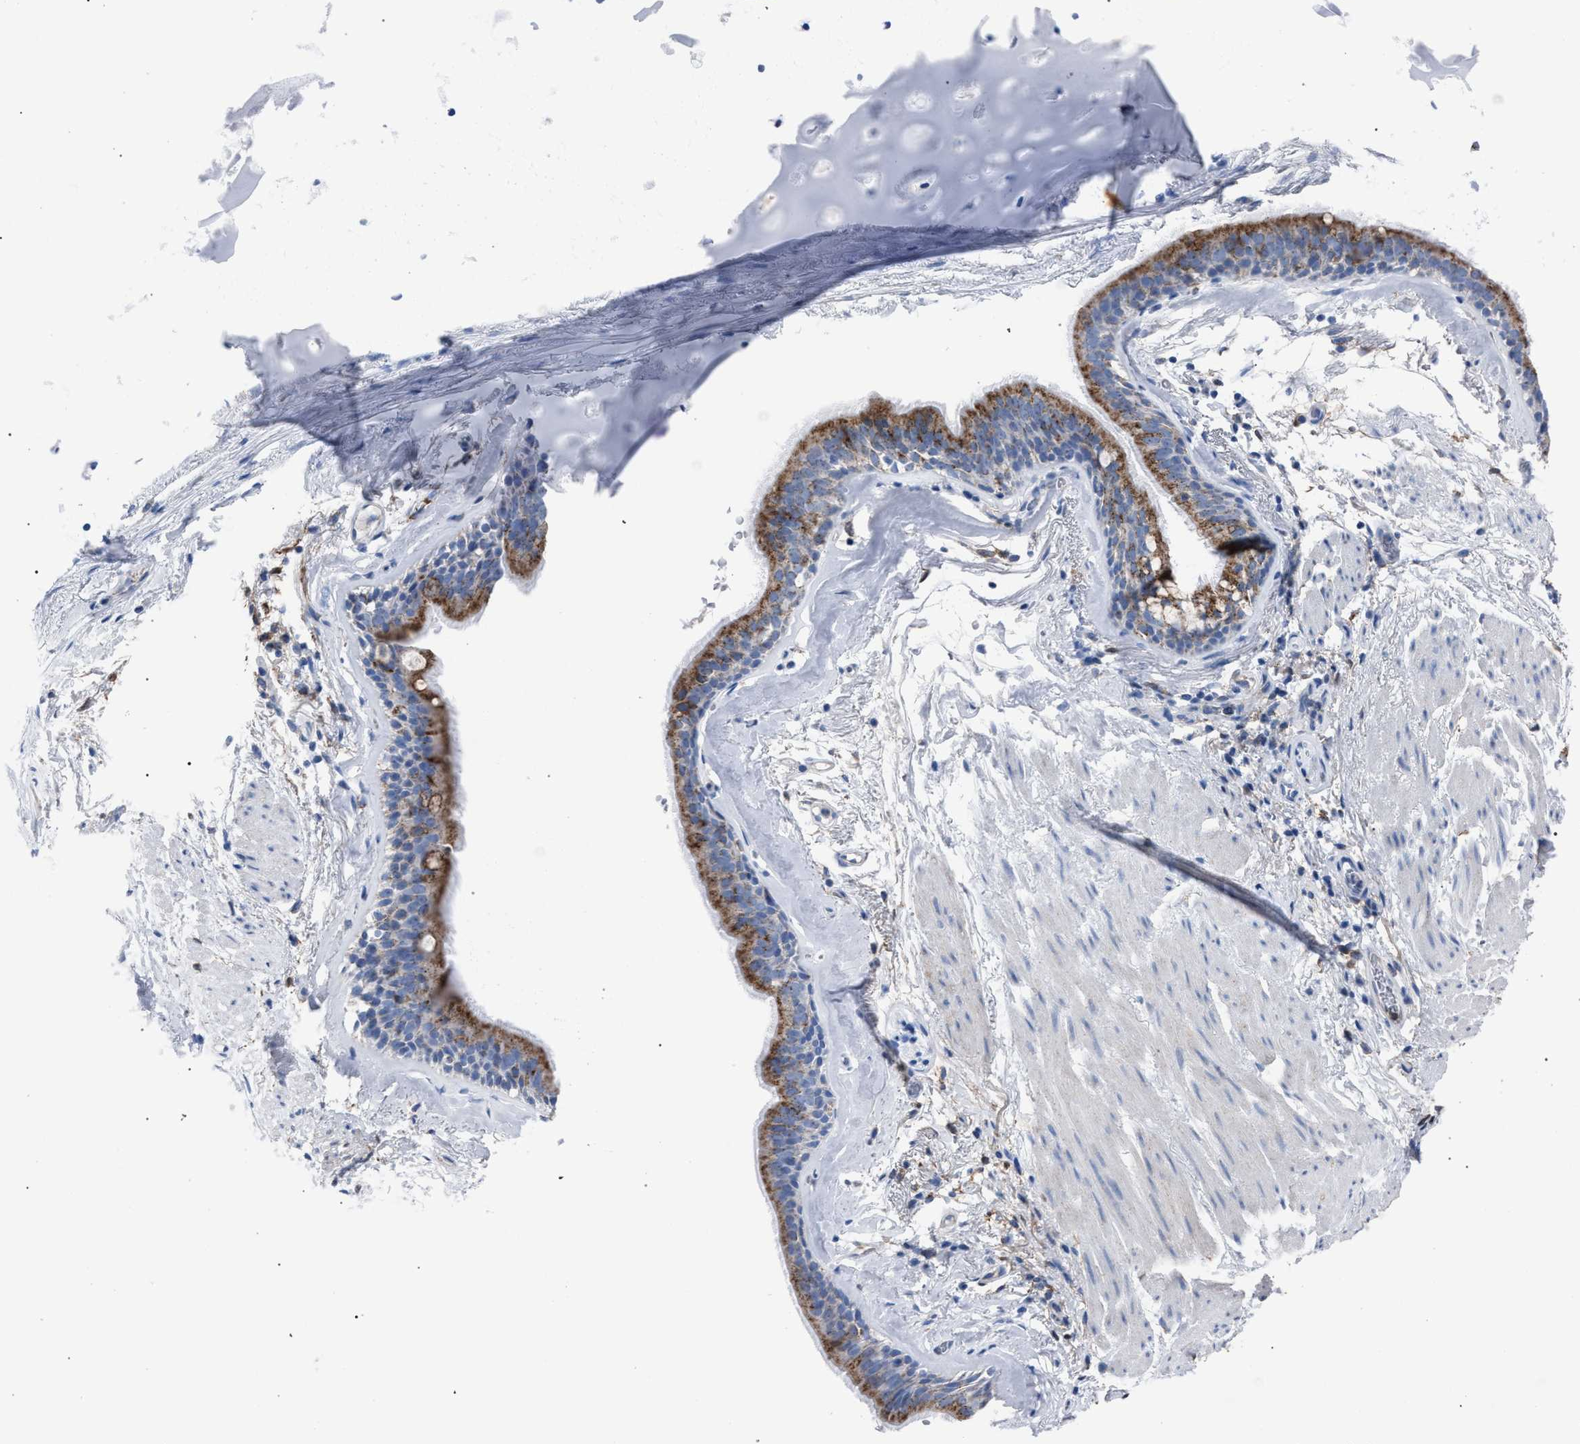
{"staining": {"intensity": "moderate", "quantity": ">75%", "location": "cytoplasmic/membranous"}, "tissue": "bronchus", "cell_type": "Respiratory epithelial cells", "image_type": "normal", "snomed": [{"axis": "morphology", "description": "Normal tissue, NOS"}, {"axis": "topography", "description": "Cartilage tissue"}], "caption": "Immunohistochemistry photomicrograph of normal bronchus stained for a protein (brown), which demonstrates medium levels of moderate cytoplasmic/membranous staining in about >75% of respiratory epithelial cells.", "gene": "HSD17B4", "patient": {"sex": "female", "age": 63}}